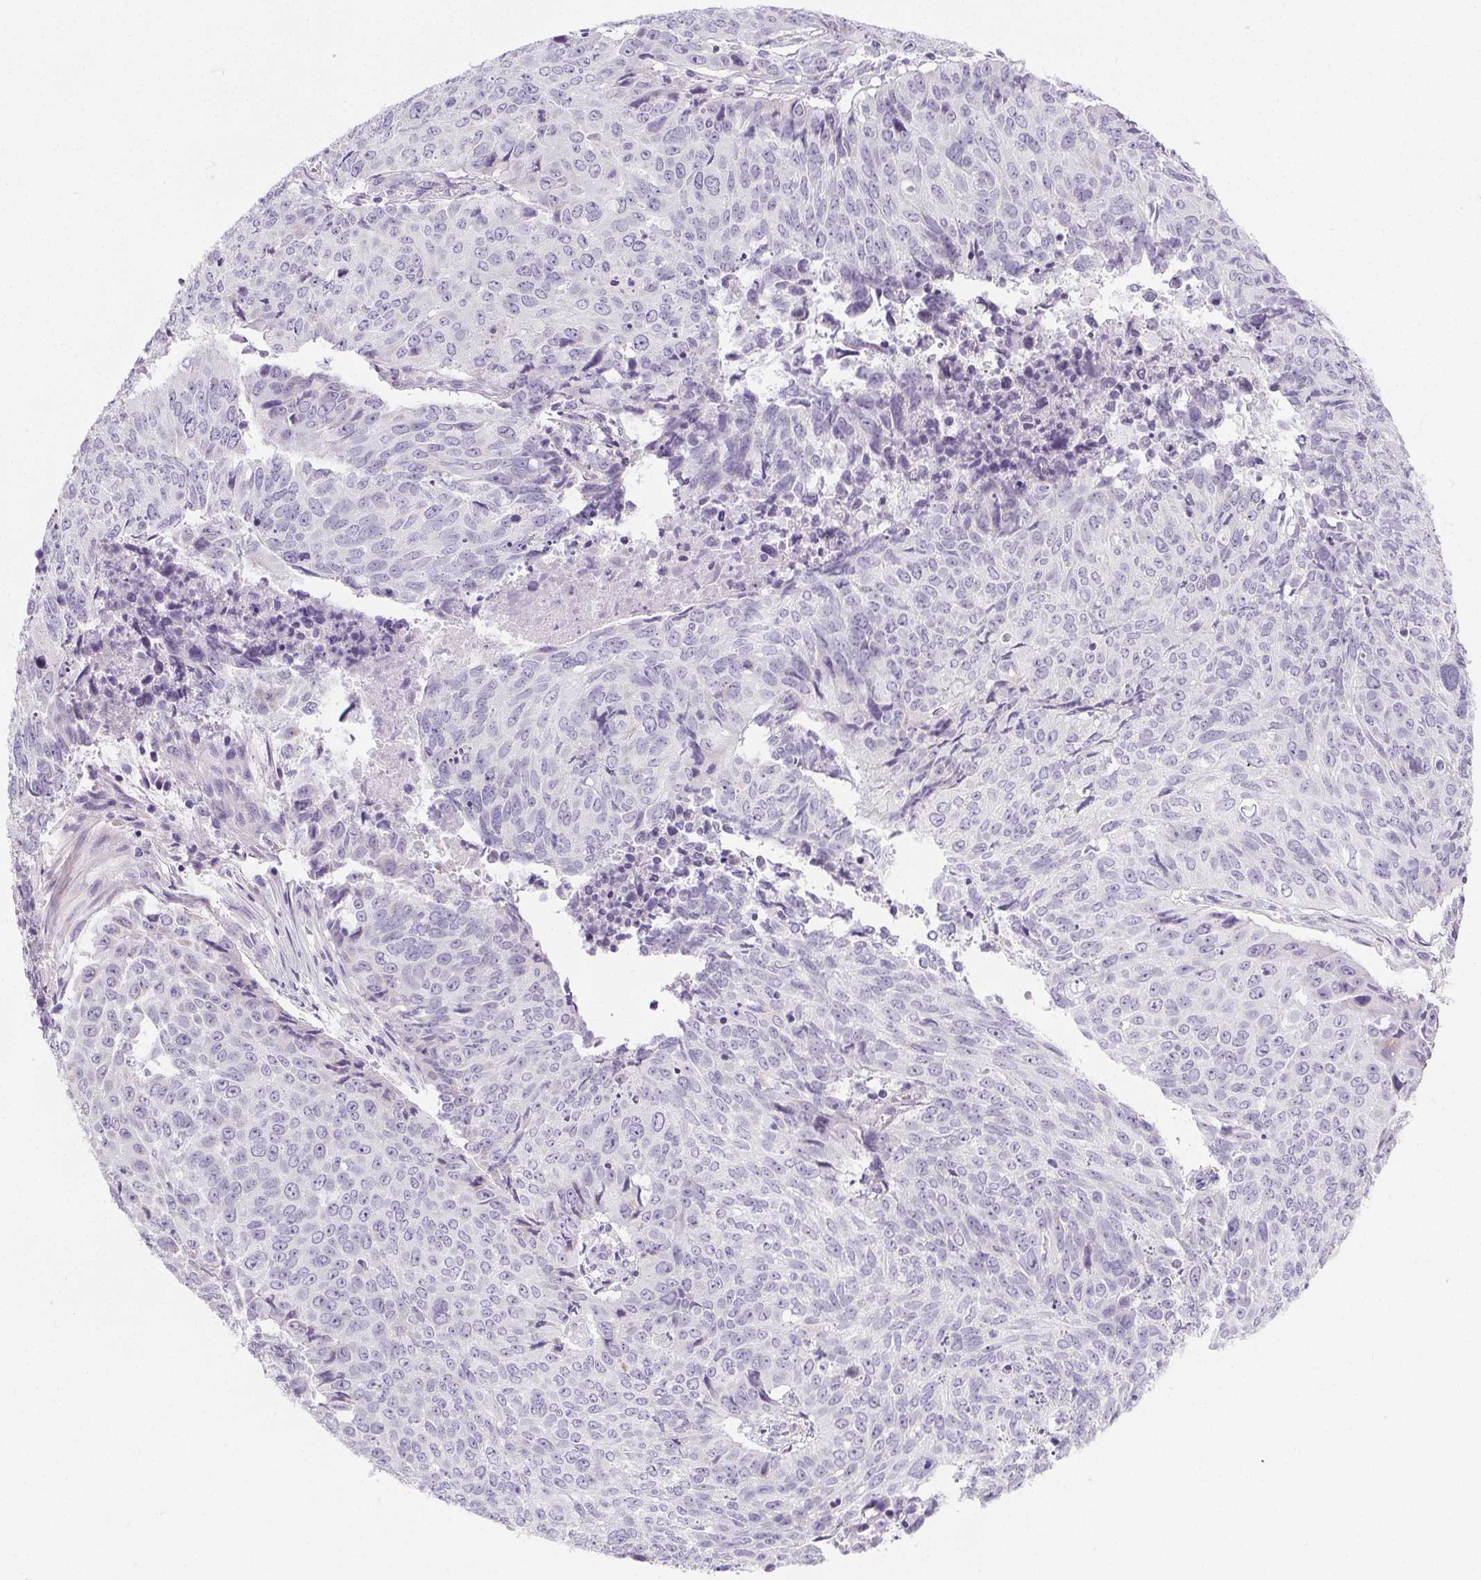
{"staining": {"intensity": "negative", "quantity": "none", "location": "none"}, "tissue": "lung cancer", "cell_type": "Tumor cells", "image_type": "cancer", "snomed": [{"axis": "morphology", "description": "Normal tissue, NOS"}, {"axis": "morphology", "description": "Squamous cell carcinoma, NOS"}, {"axis": "topography", "description": "Bronchus"}, {"axis": "topography", "description": "Lung"}], "caption": "An image of lung cancer (squamous cell carcinoma) stained for a protein displays no brown staining in tumor cells.", "gene": "ELAVL2", "patient": {"sex": "male", "age": 64}}